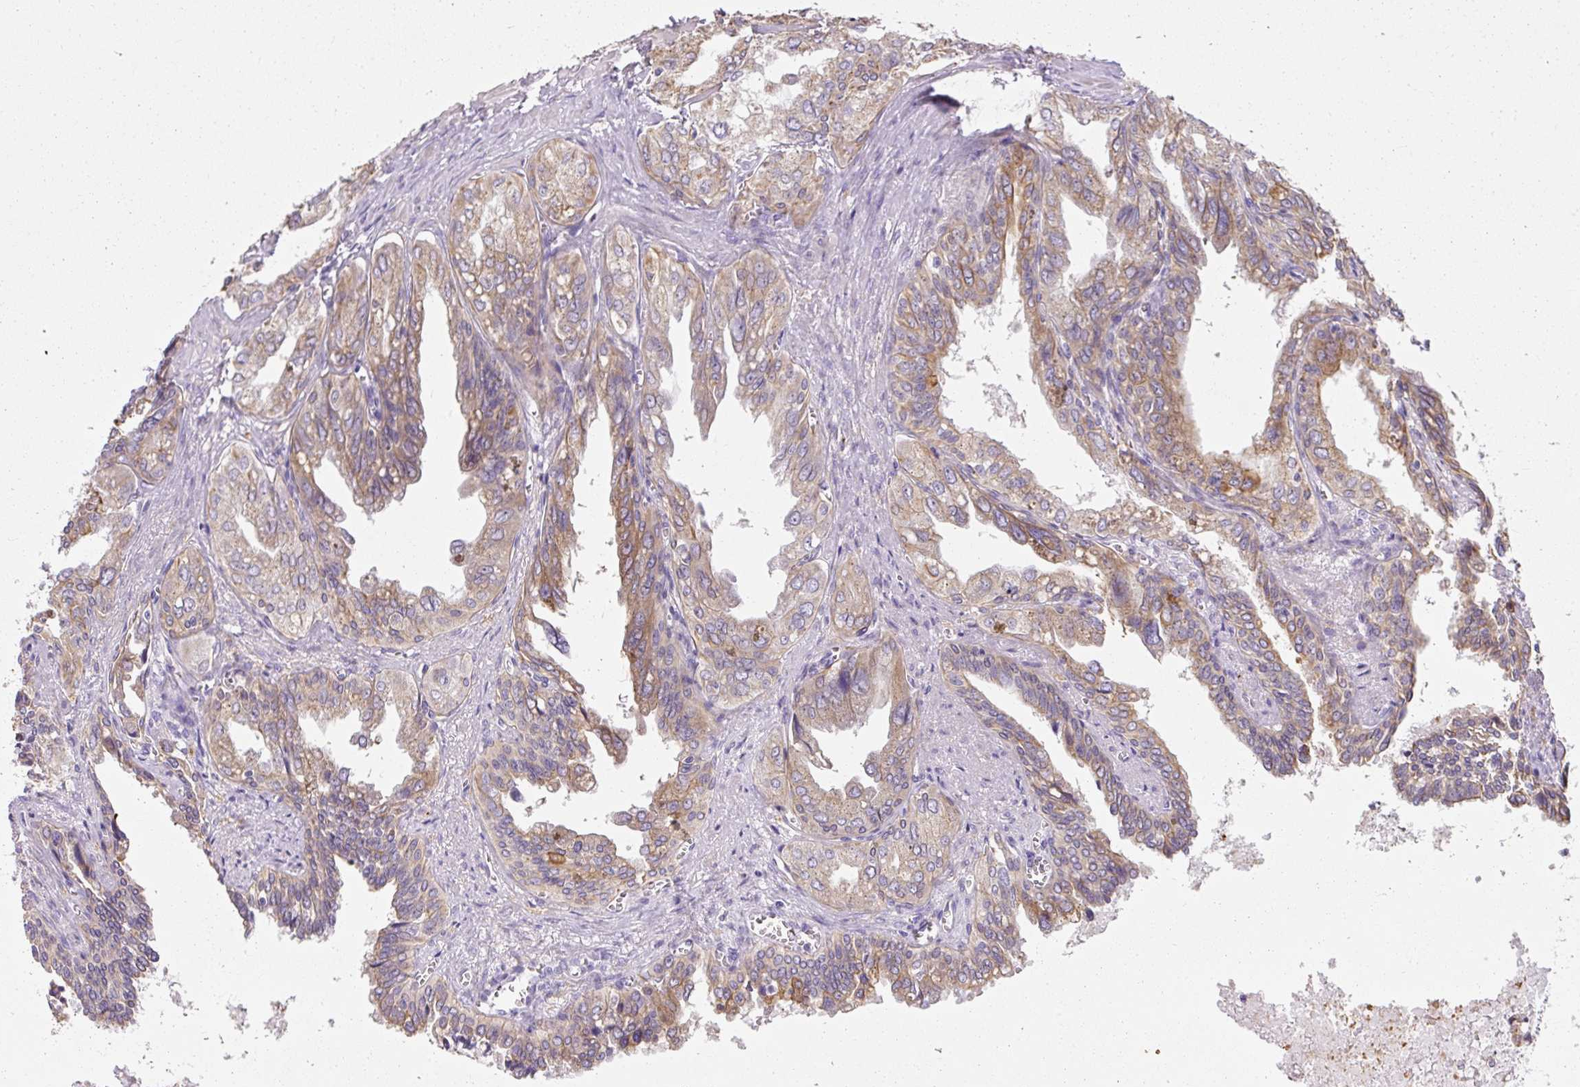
{"staining": {"intensity": "moderate", "quantity": "25%-75%", "location": "cytoplasmic/membranous"}, "tissue": "seminal vesicle", "cell_type": "Glandular cells", "image_type": "normal", "snomed": [{"axis": "morphology", "description": "Normal tissue, NOS"}, {"axis": "topography", "description": "Seminal veicle"}], "caption": "This image demonstrates immunohistochemistry (IHC) staining of unremarkable seminal vesicle, with medium moderate cytoplasmic/membranous positivity in approximately 25%-75% of glandular cells.", "gene": "FAM149A", "patient": {"sex": "male", "age": 67}}